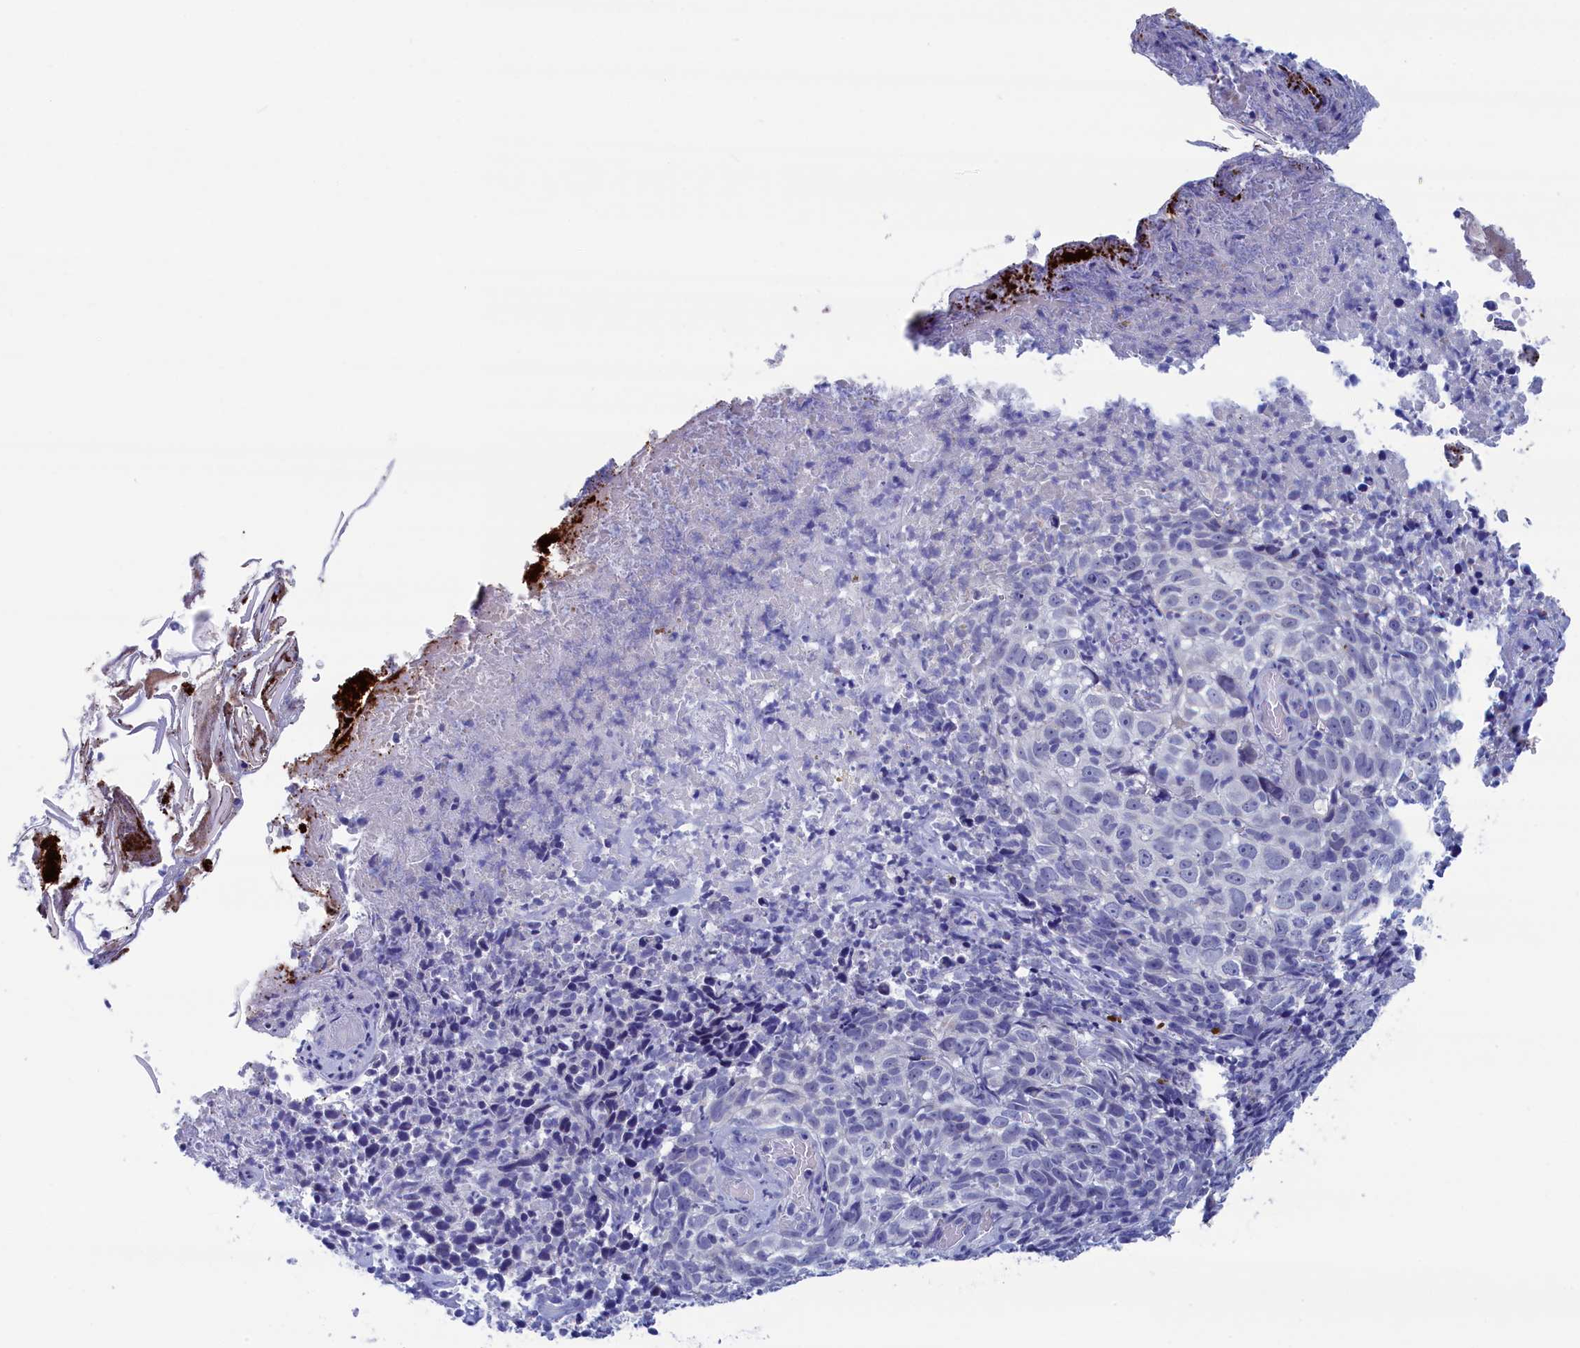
{"staining": {"intensity": "negative", "quantity": "none", "location": "none"}, "tissue": "skin cancer", "cell_type": "Tumor cells", "image_type": "cancer", "snomed": [{"axis": "morphology", "description": "Basal cell carcinoma"}, {"axis": "topography", "description": "Skin"}], "caption": "Tumor cells show no significant protein expression in skin cancer (basal cell carcinoma). (Brightfield microscopy of DAB (3,3'-diaminobenzidine) IHC at high magnification).", "gene": "WDR83", "patient": {"sex": "female", "age": 84}}